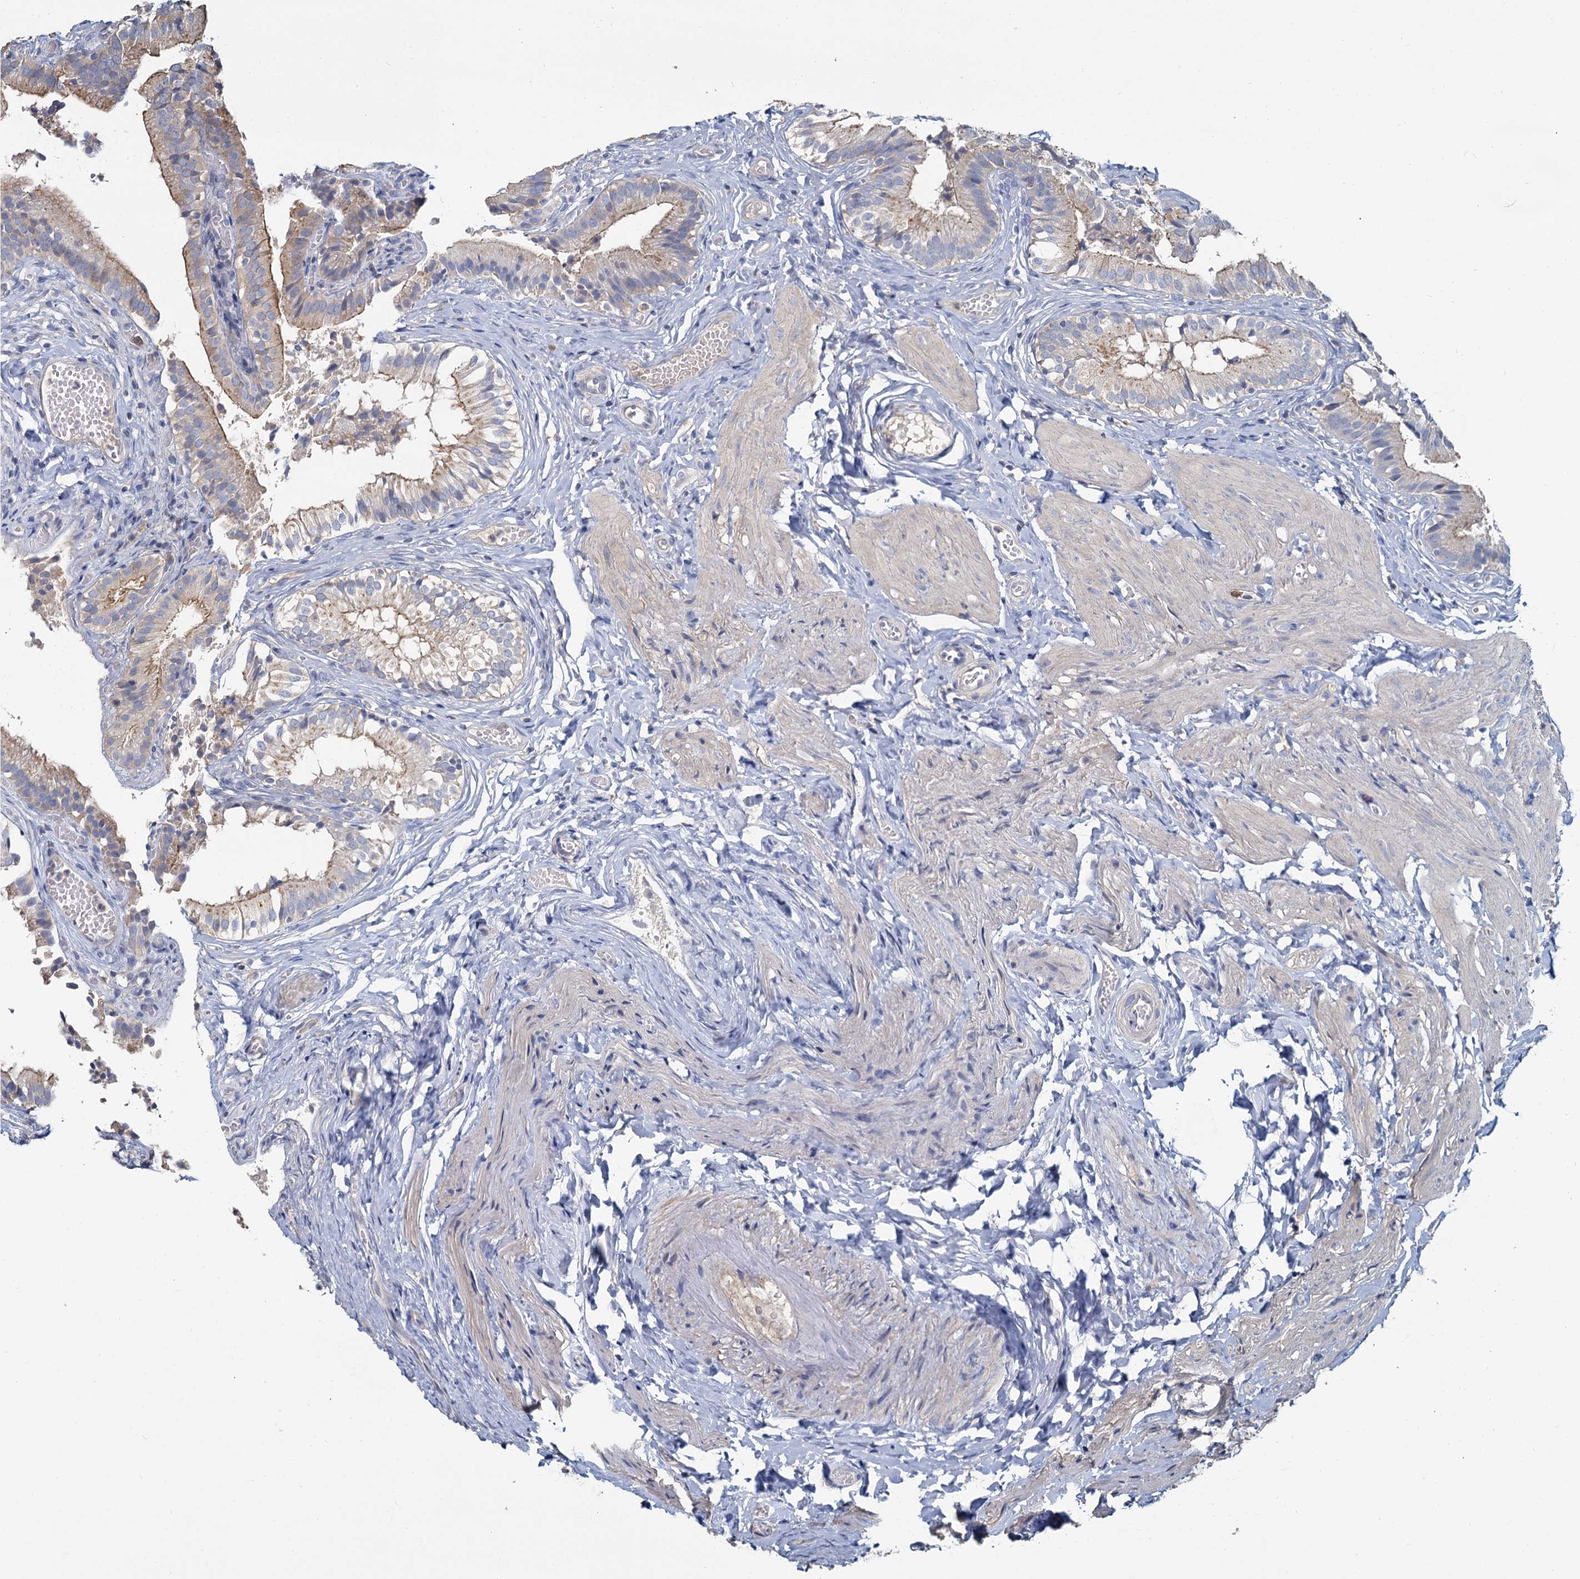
{"staining": {"intensity": "moderate", "quantity": "25%-75%", "location": "cytoplasmic/membranous"}, "tissue": "gallbladder", "cell_type": "Glandular cells", "image_type": "normal", "snomed": [{"axis": "morphology", "description": "Normal tissue, NOS"}, {"axis": "topography", "description": "Gallbladder"}], "caption": "Immunohistochemistry (IHC) (DAB (3,3'-diaminobenzidine)) staining of unremarkable gallbladder reveals moderate cytoplasmic/membranous protein staining in approximately 25%-75% of glandular cells.", "gene": "ACSM3", "patient": {"sex": "female", "age": 47}}